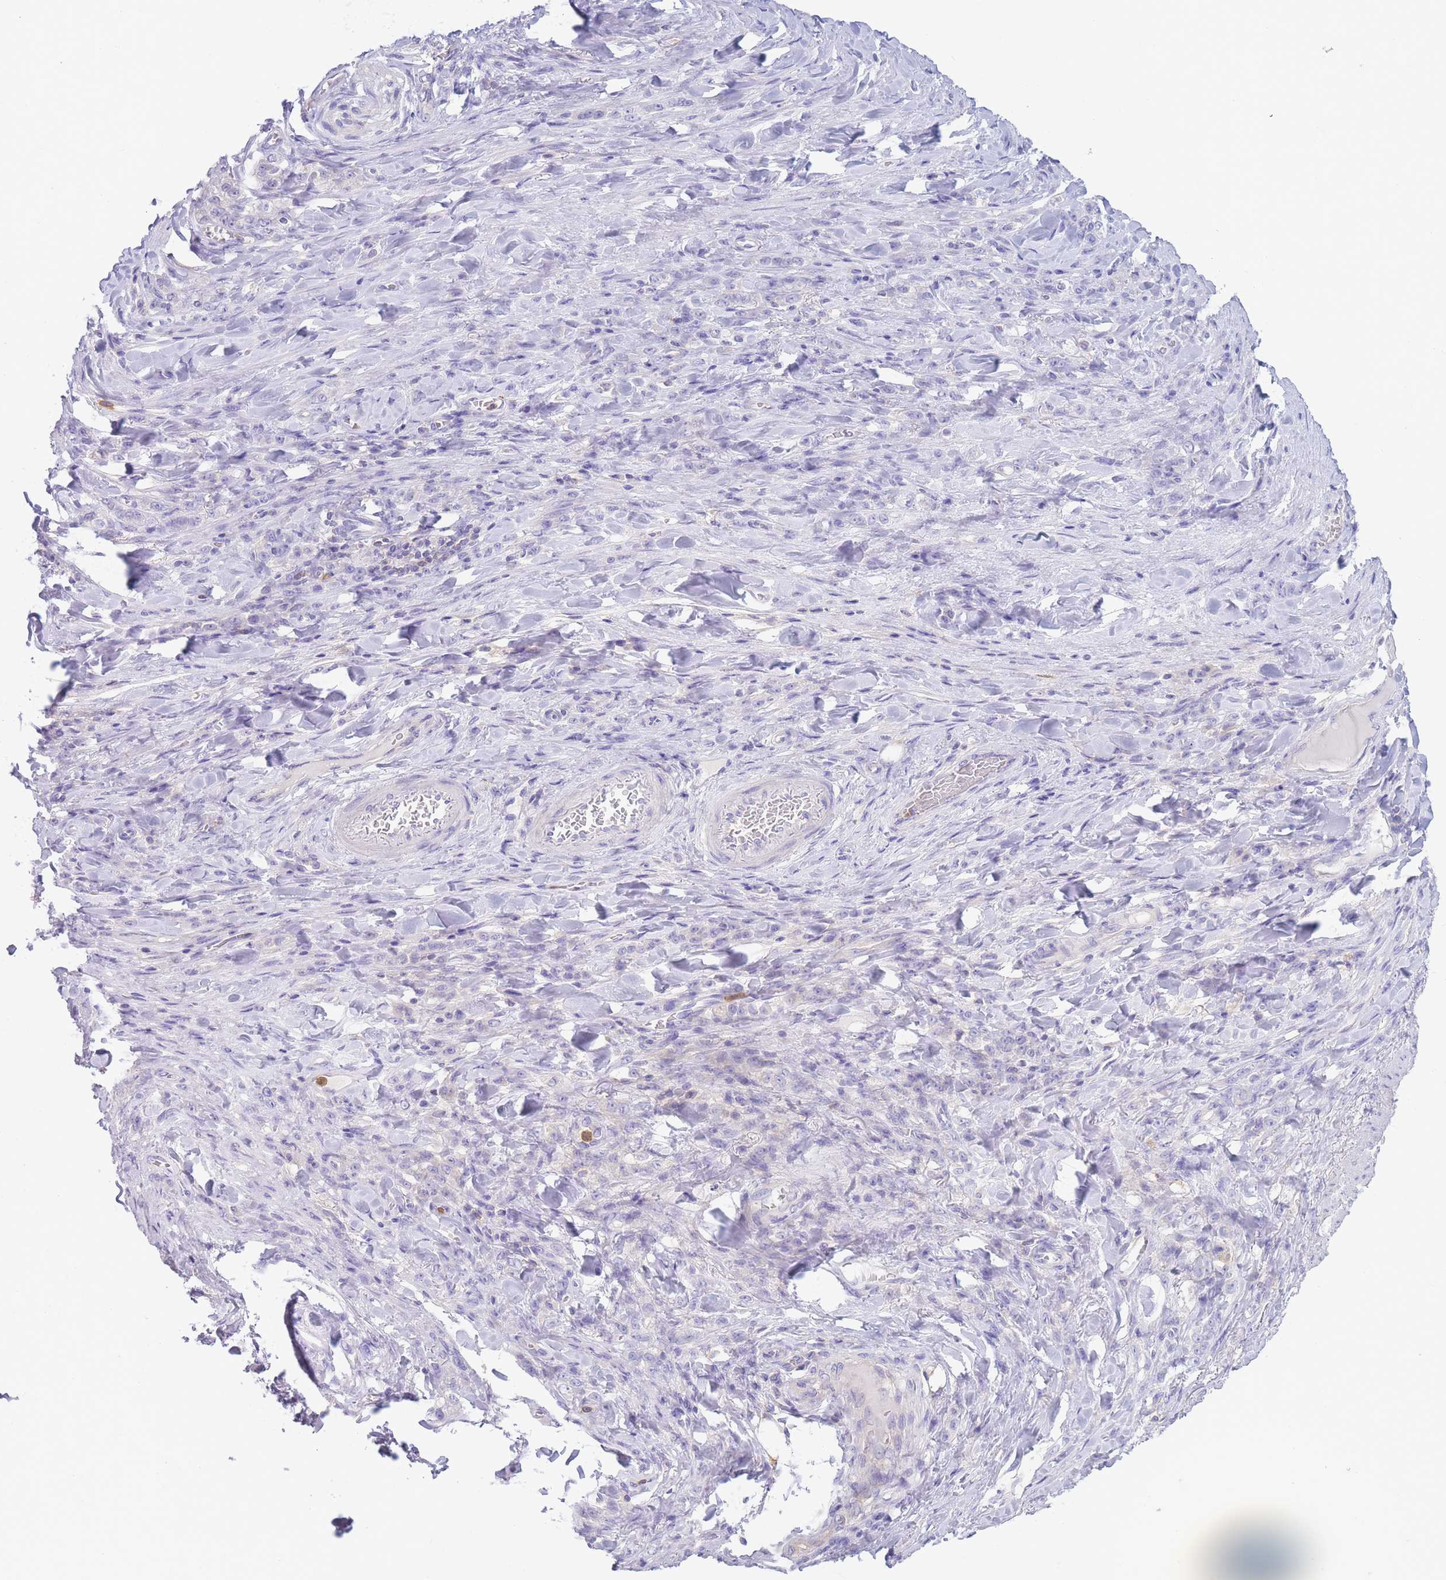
{"staining": {"intensity": "negative", "quantity": "none", "location": "none"}, "tissue": "stomach cancer", "cell_type": "Tumor cells", "image_type": "cancer", "snomed": [{"axis": "morphology", "description": "Normal tissue, NOS"}, {"axis": "morphology", "description": "Adenocarcinoma, NOS"}, {"axis": "topography", "description": "Stomach"}], "caption": "A histopathology image of human stomach cancer (adenocarcinoma) is negative for staining in tumor cells.", "gene": "ST3GAL4", "patient": {"sex": "male", "age": 82}}